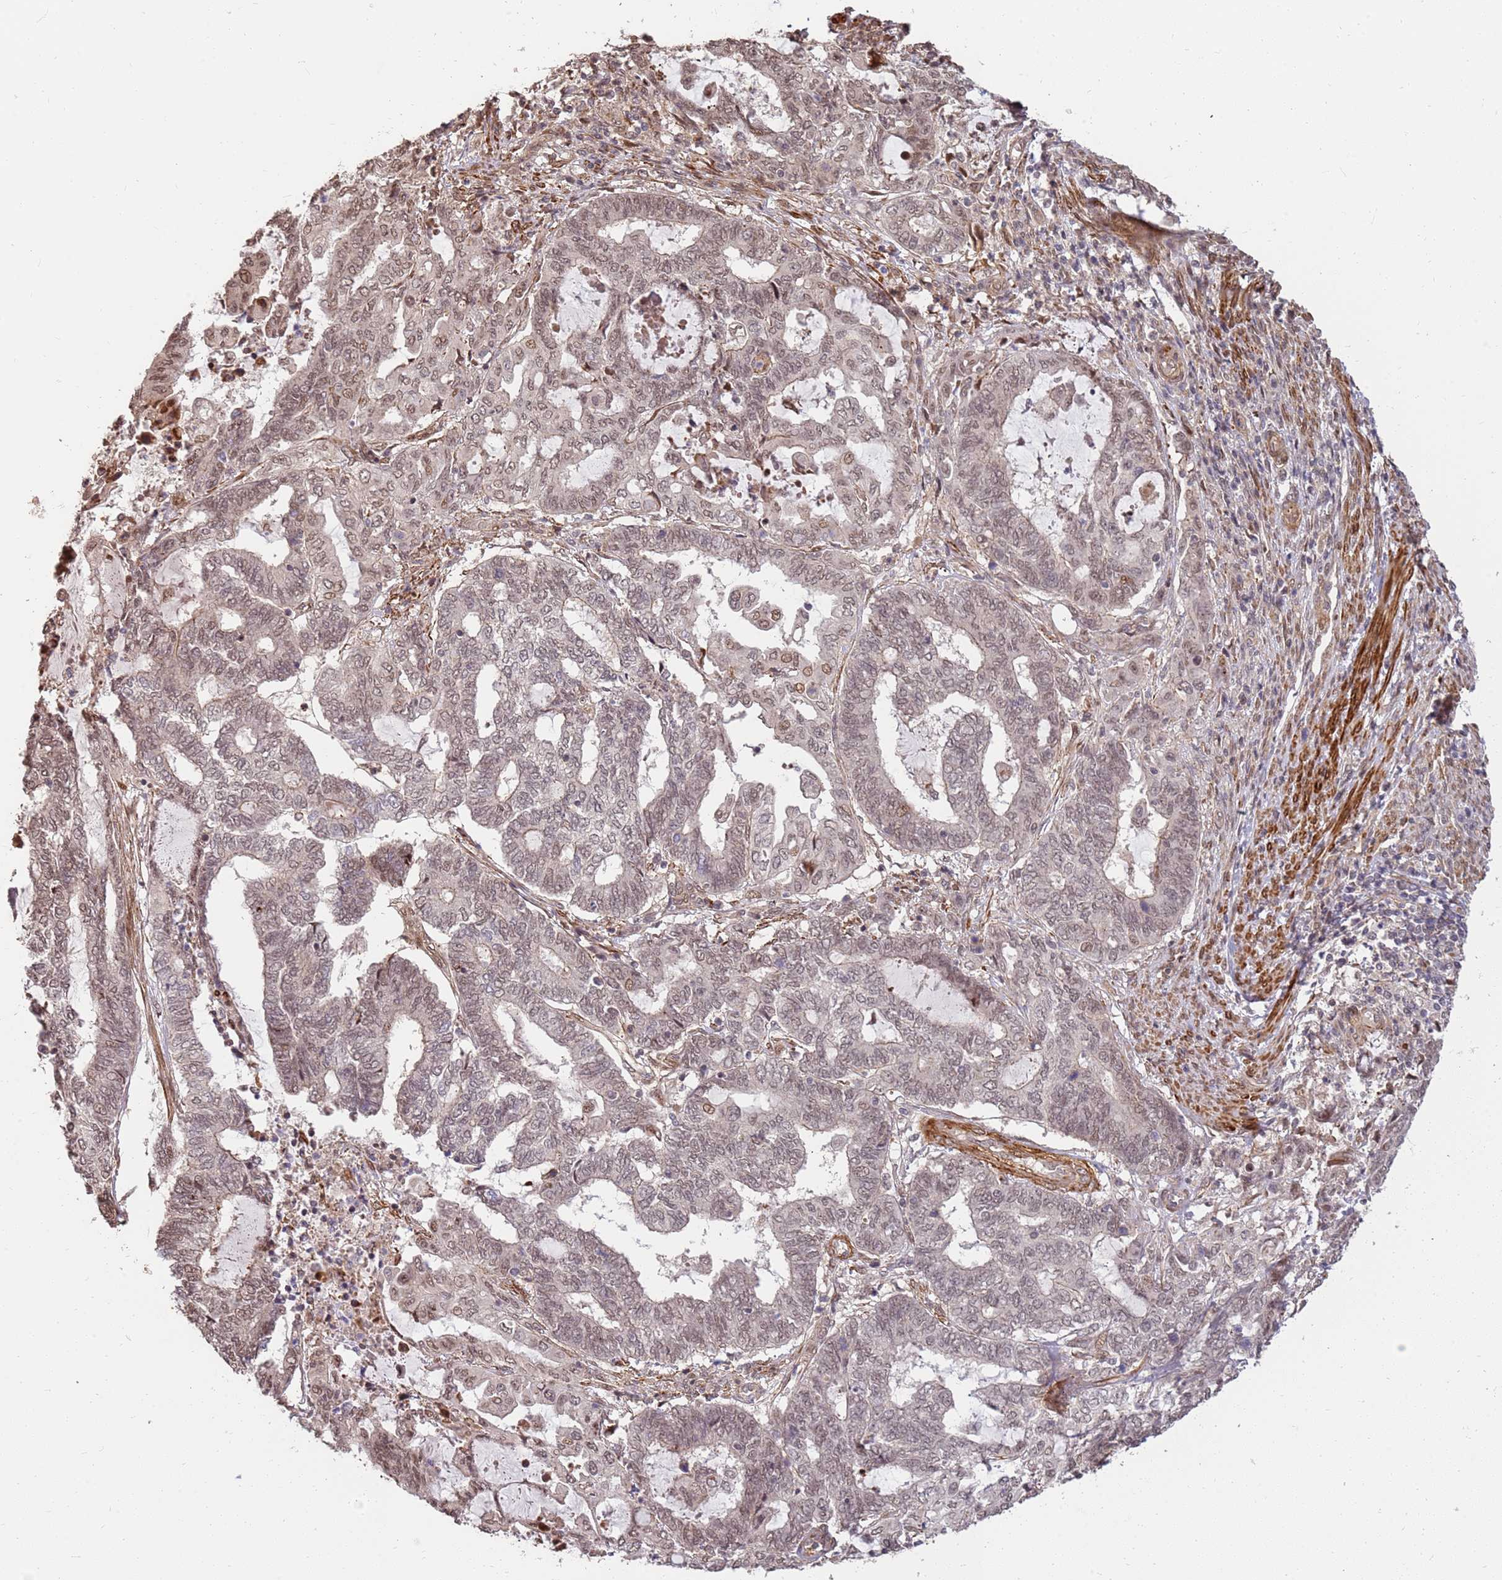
{"staining": {"intensity": "moderate", "quantity": "25%-75%", "location": "nuclear"}, "tissue": "endometrial cancer", "cell_type": "Tumor cells", "image_type": "cancer", "snomed": [{"axis": "morphology", "description": "Adenocarcinoma, NOS"}, {"axis": "topography", "description": "Uterus"}, {"axis": "topography", "description": "Endometrium"}], "caption": "Endometrial cancer (adenocarcinoma) stained with DAB (3,3'-diaminobenzidine) IHC displays medium levels of moderate nuclear staining in about 25%-75% of tumor cells.", "gene": "ST18", "patient": {"sex": "female", "age": 70}}